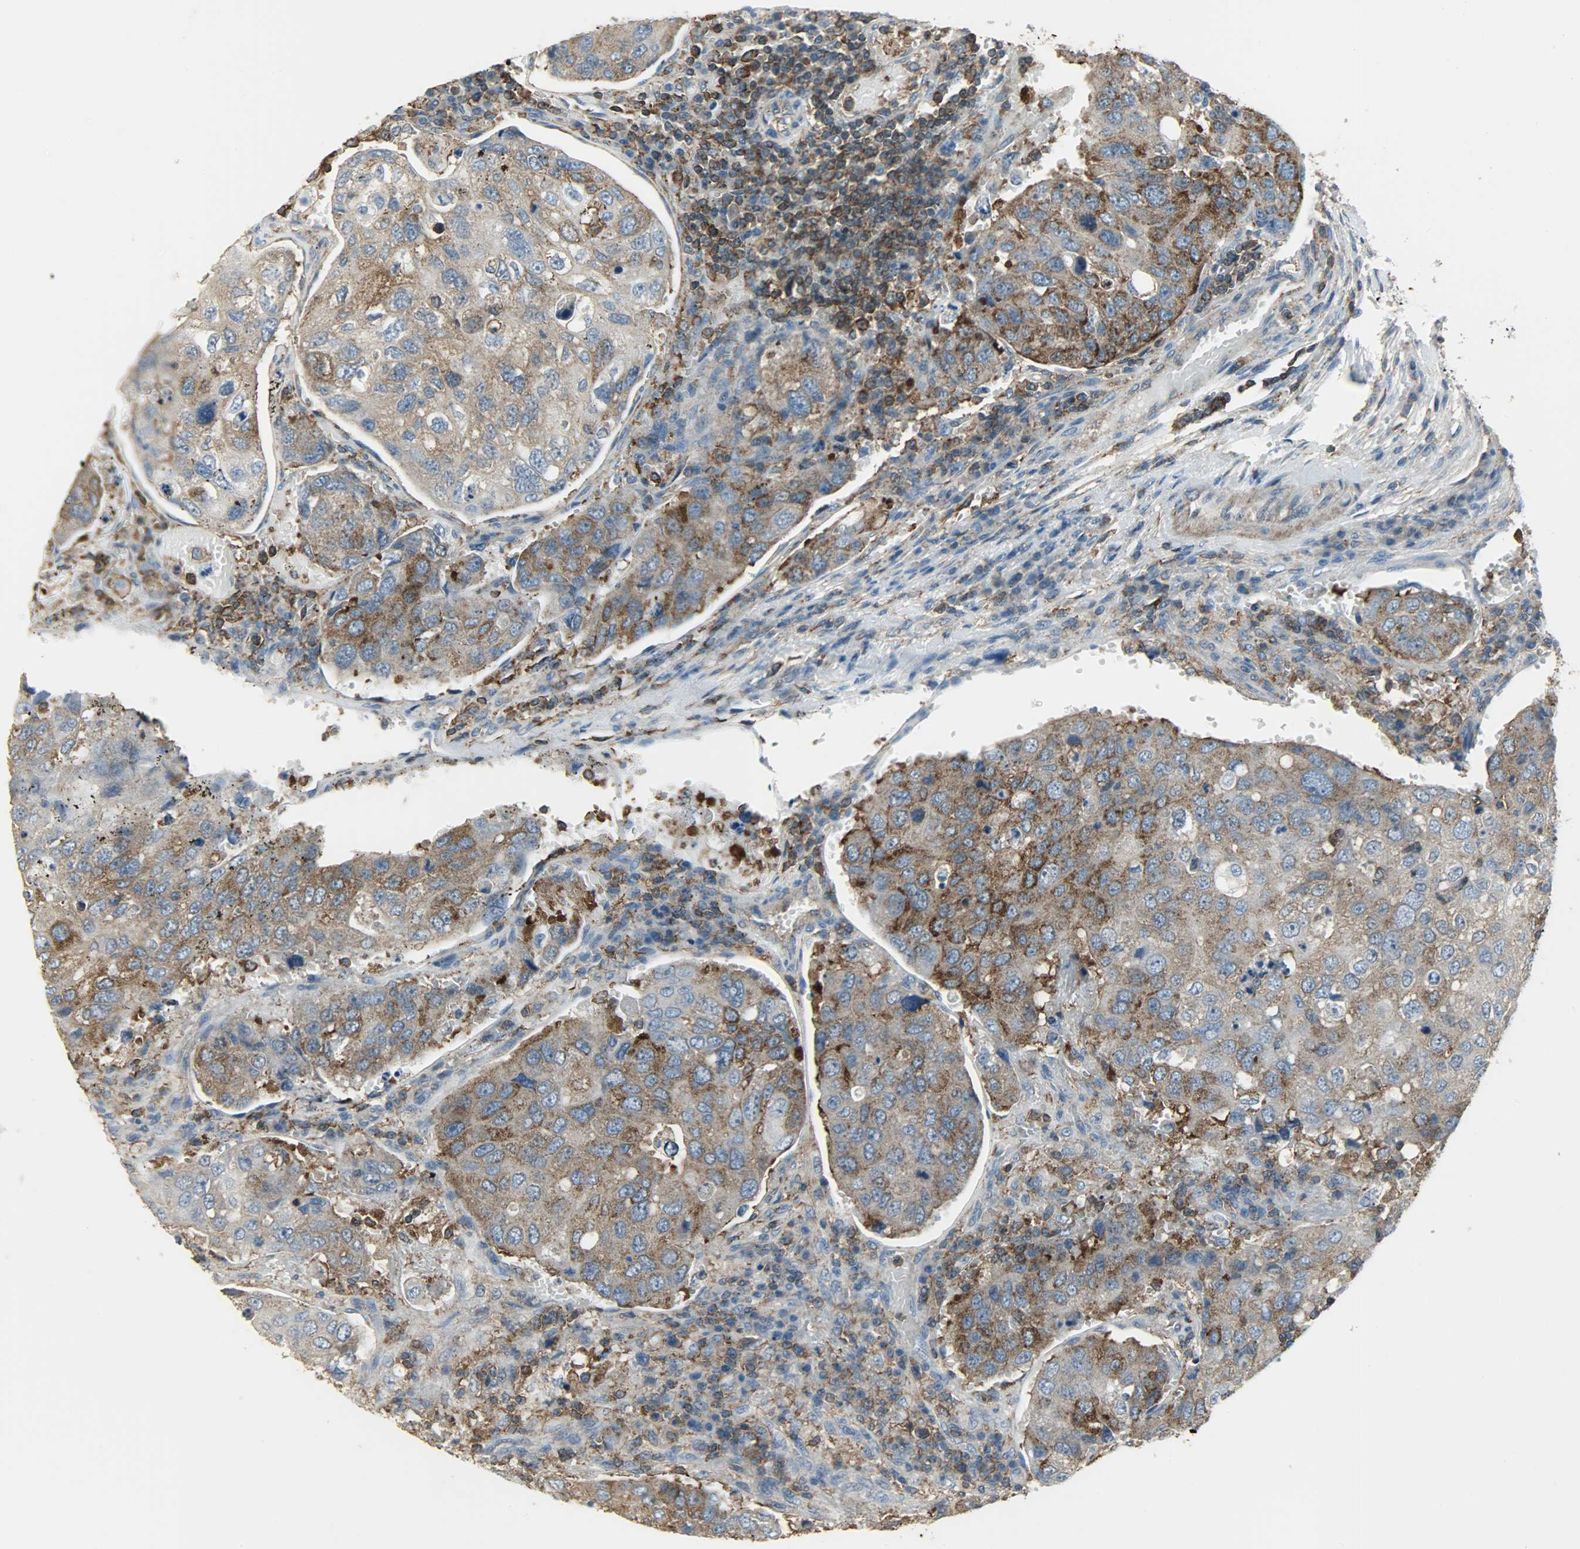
{"staining": {"intensity": "strong", "quantity": ">75%", "location": "cytoplasmic/membranous"}, "tissue": "urothelial cancer", "cell_type": "Tumor cells", "image_type": "cancer", "snomed": [{"axis": "morphology", "description": "Urothelial carcinoma, High grade"}, {"axis": "topography", "description": "Lymph node"}, {"axis": "topography", "description": "Urinary bladder"}], "caption": "A micrograph of urothelial carcinoma (high-grade) stained for a protein shows strong cytoplasmic/membranous brown staining in tumor cells.", "gene": "DNAJA4", "patient": {"sex": "male", "age": 51}}